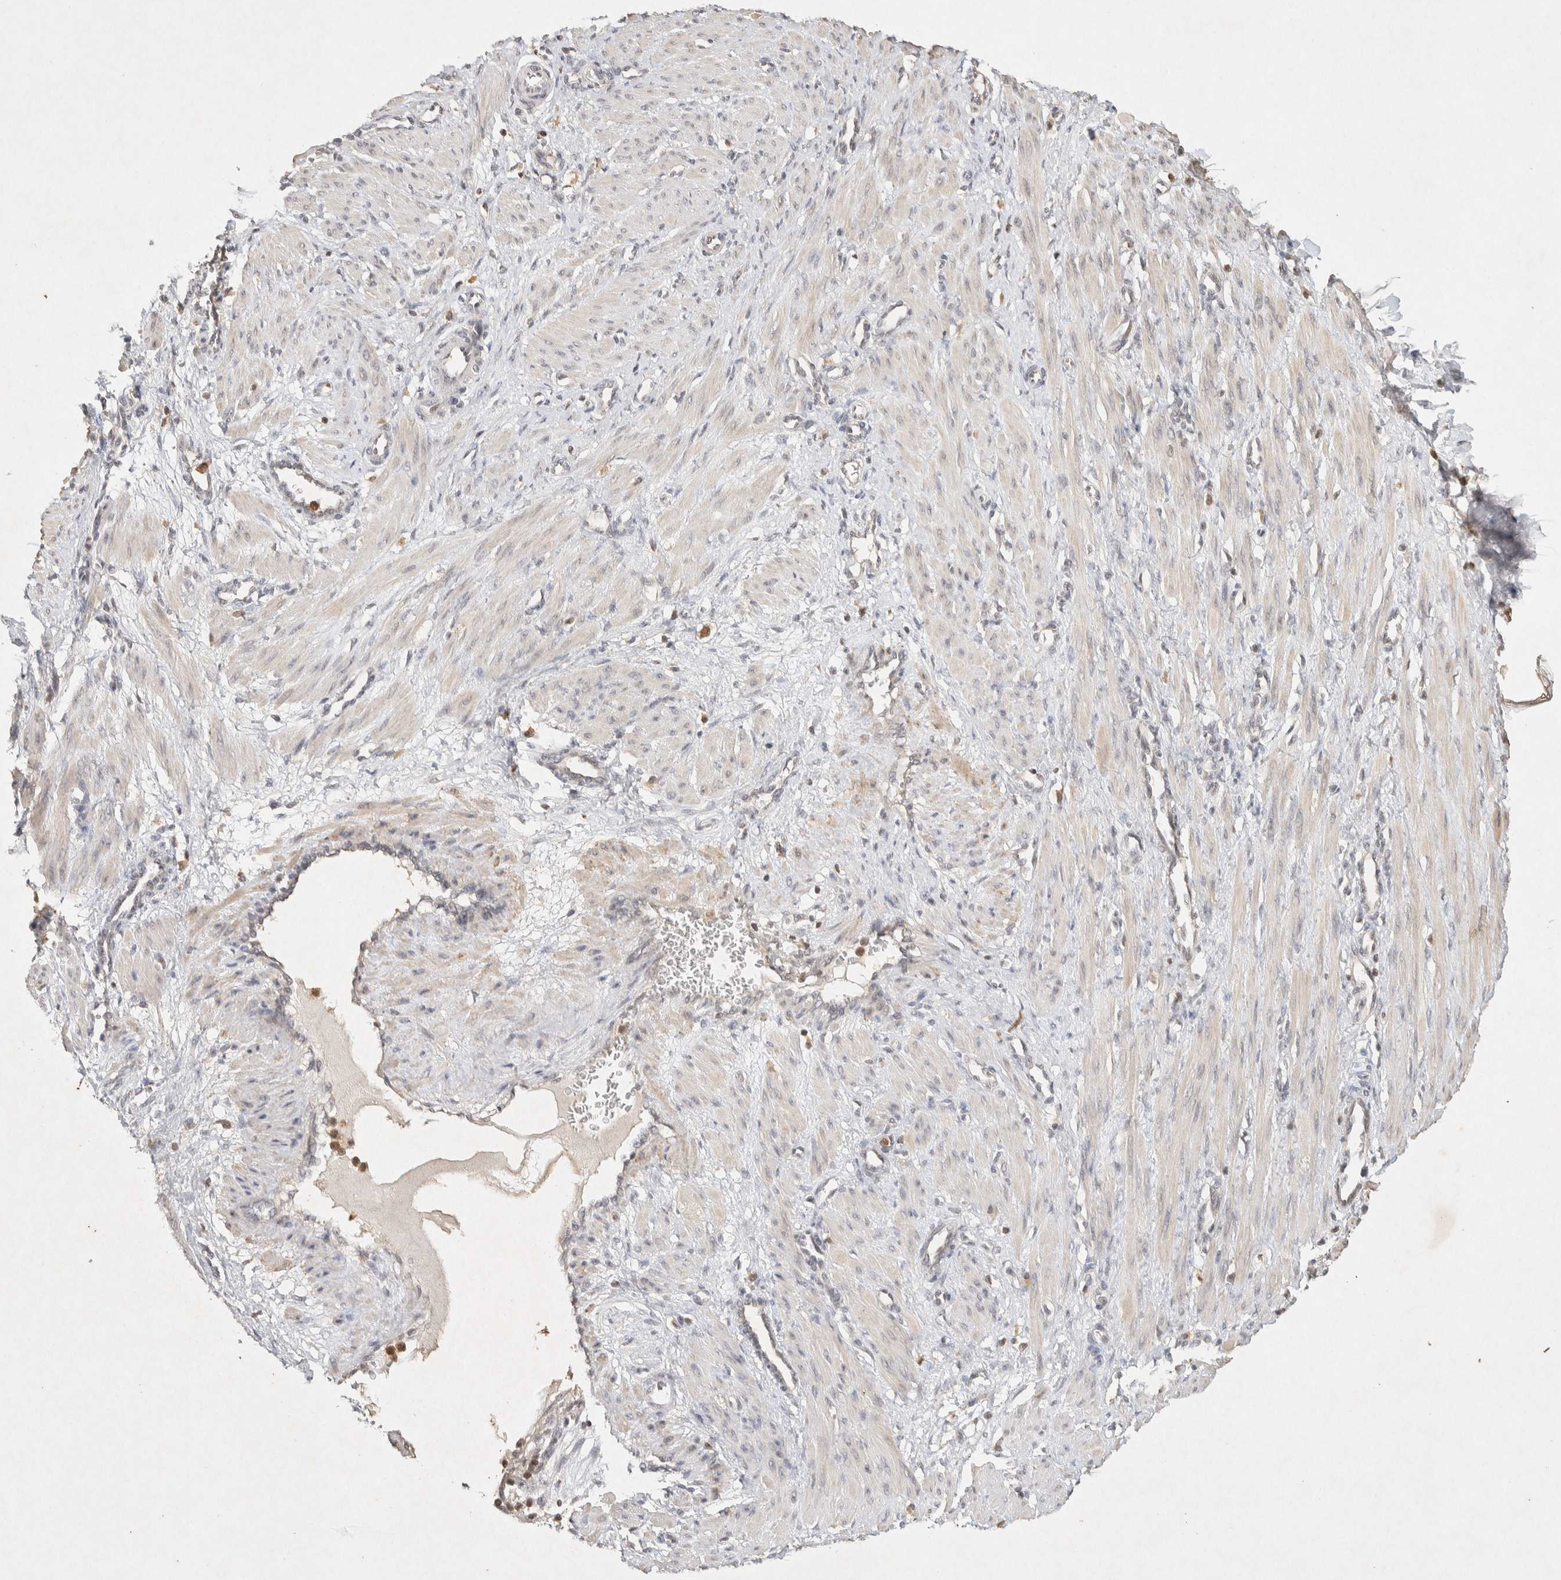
{"staining": {"intensity": "negative", "quantity": "none", "location": "none"}, "tissue": "smooth muscle", "cell_type": "Smooth muscle cells", "image_type": "normal", "snomed": [{"axis": "morphology", "description": "Normal tissue, NOS"}, {"axis": "topography", "description": "Endometrium"}], "caption": "High power microscopy histopathology image of an immunohistochemistry histopathology image of unremarkable smooth muscle, revealing no significant expression in smooth muscle cells. (DAB (3,3'-diaminobenzidine) immunohistochemistry with hematoxylin counter stain).", "gene": "RAC2", "patient": {"sex": "female", "age": 33}}